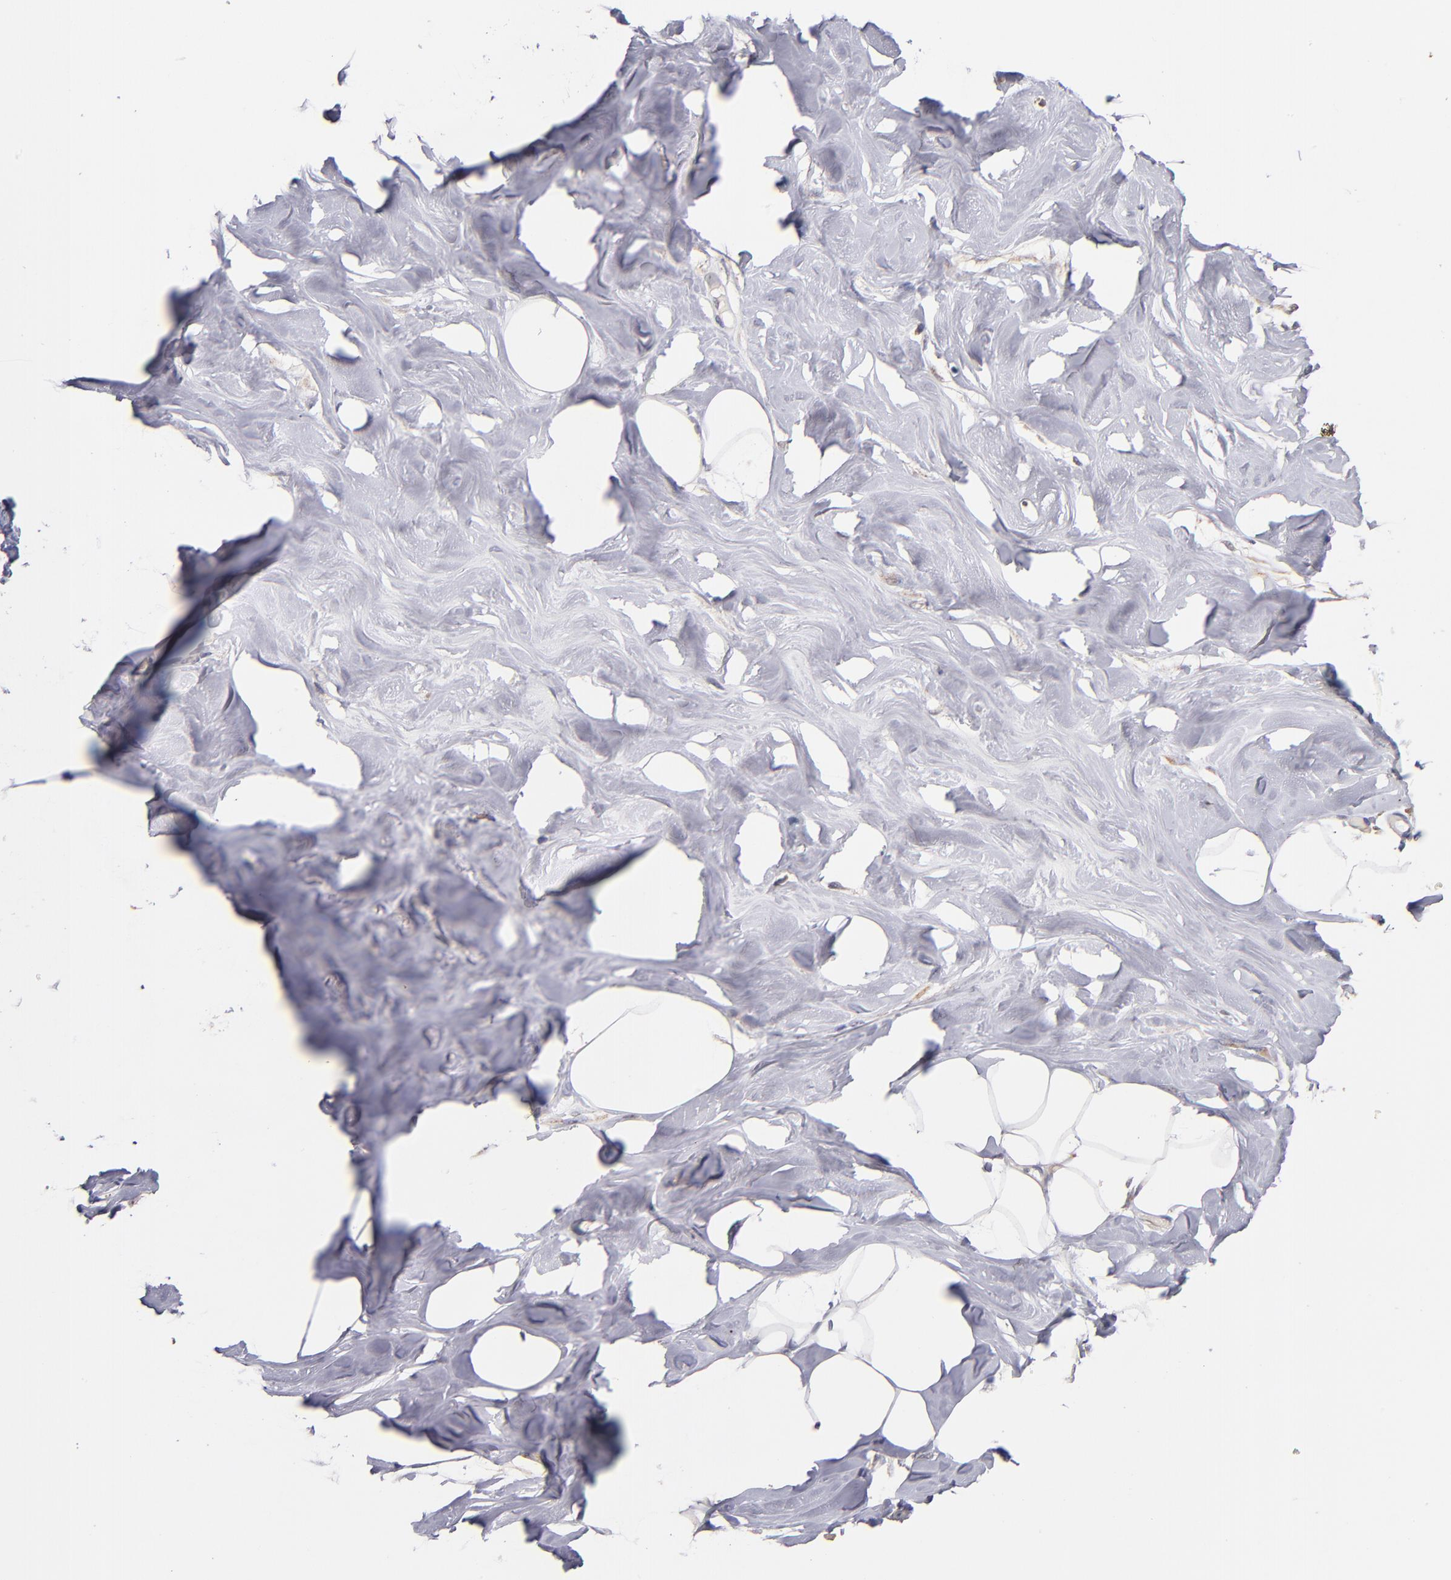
{"staining": {"intensity": "negative", "quantity": "none", "location": "none"}, "tissue": "breast", "cell_type": "Adipocytes", "image_type": "normal", "snomed": [{"axis": "morphology", "description": "Normal tissue, NOS"}, {"axis": "topography", "description": "Breast"}, {"axis": "topography", "description": "Soft tissue"}], "caption": "The photomicrograph demonstrates no staining of adipocytes in normal breast. (DAB immunohistochemistry, high magnification).", "gene": "DIABLO", "patient": {"sex": "female", "age": 25}}